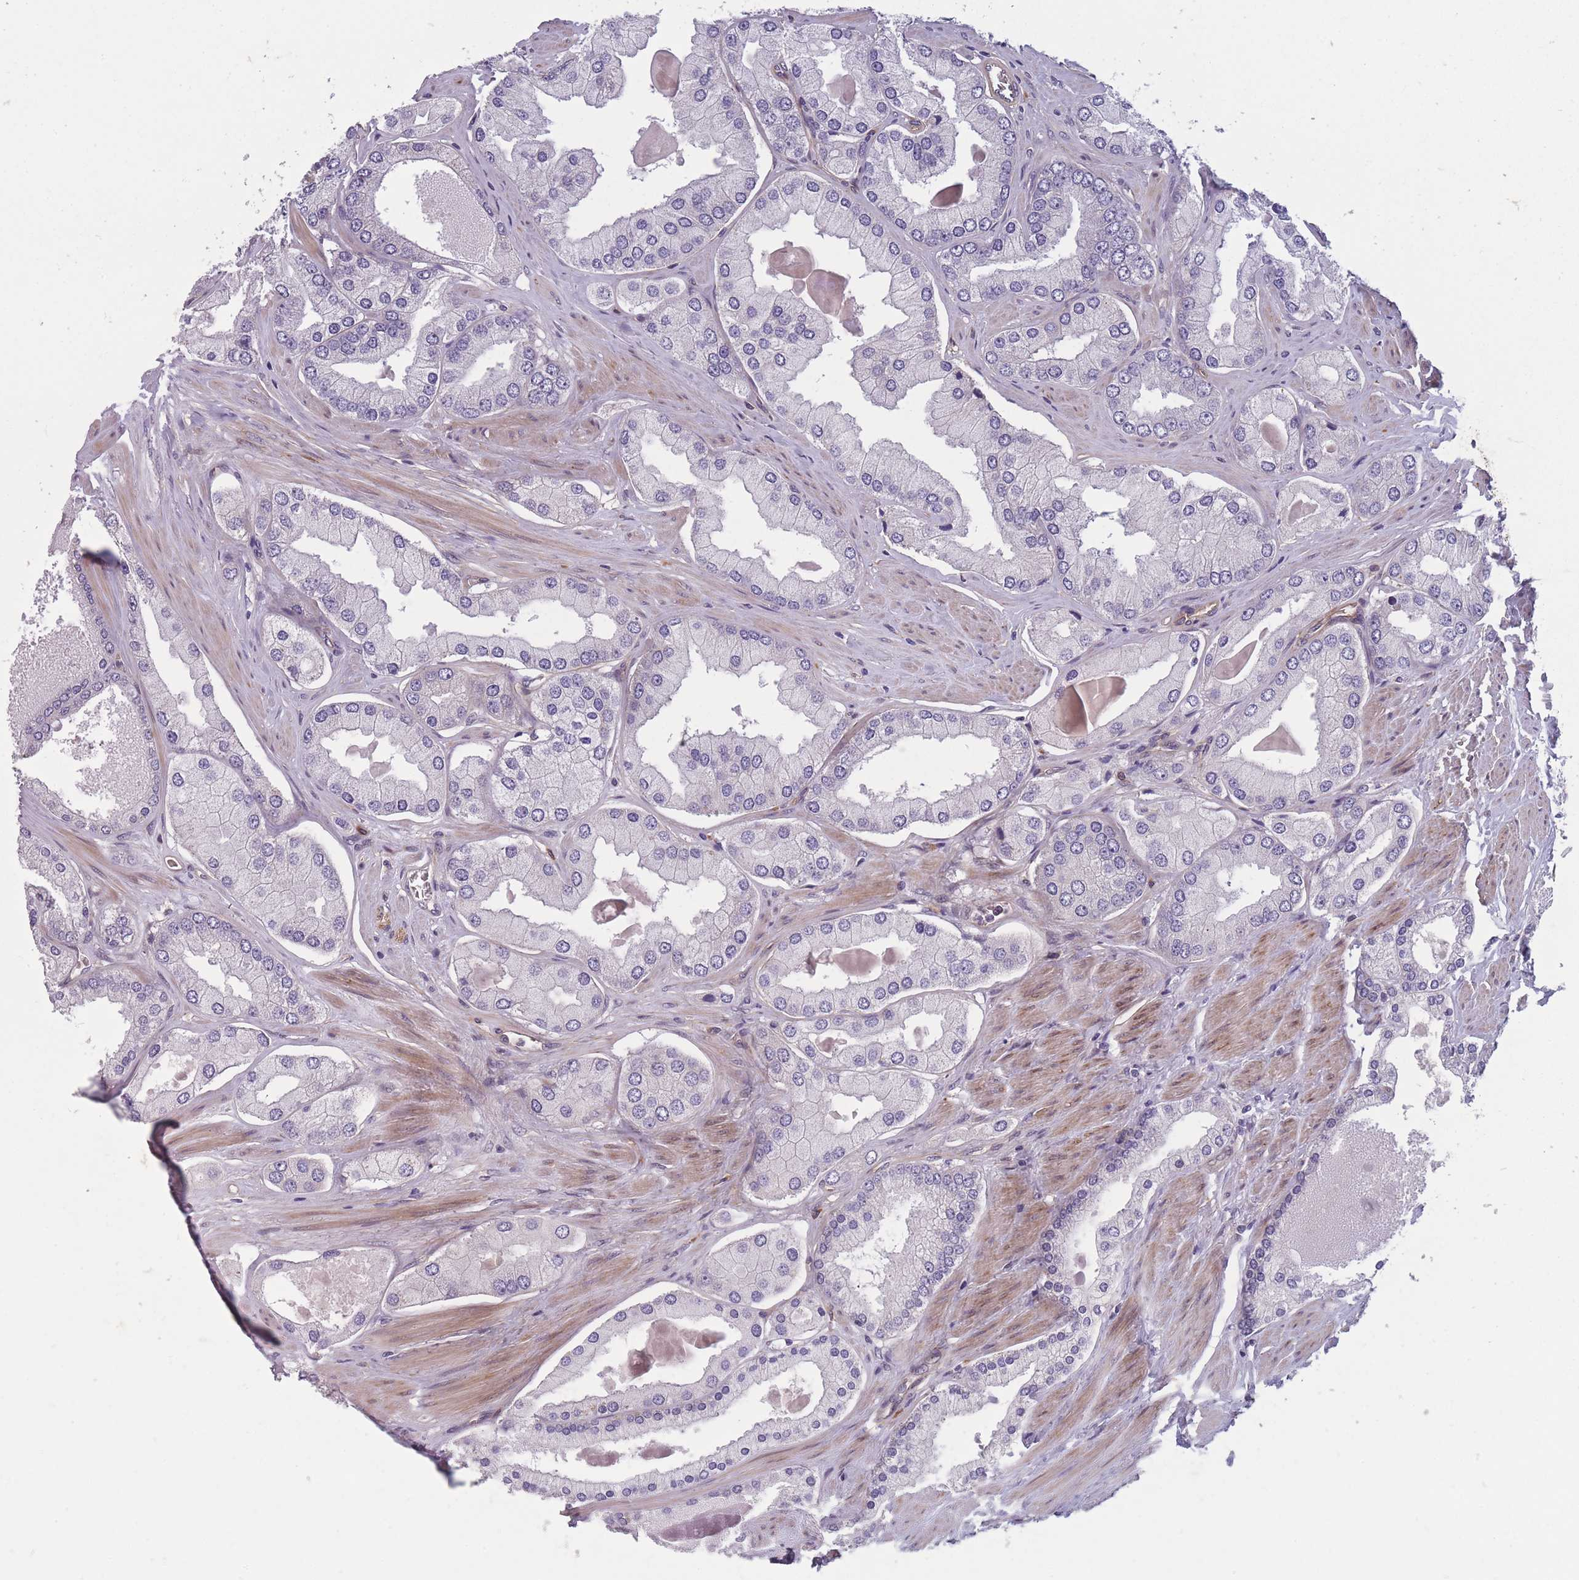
{"staining": {"intensity": "negative", "quantity": "none", "location": "none"}, "tissue": "prostate cancer", "cell_type": "Tumor cells", "image_type": "cancer", "snomed": [{"axis": "morphology", "description": "Adenocarcinoma, Low grade"}, {"axis": "topography", "description": "Prostate"}], "caption": "High power microscopy histopathology image of an IHC image of prostate adenocarcinoma (low-grade), revealing no significant staining in tumor cells.", "gene": "FAM83F", "patient": {"sex": "male", "age": 42}}